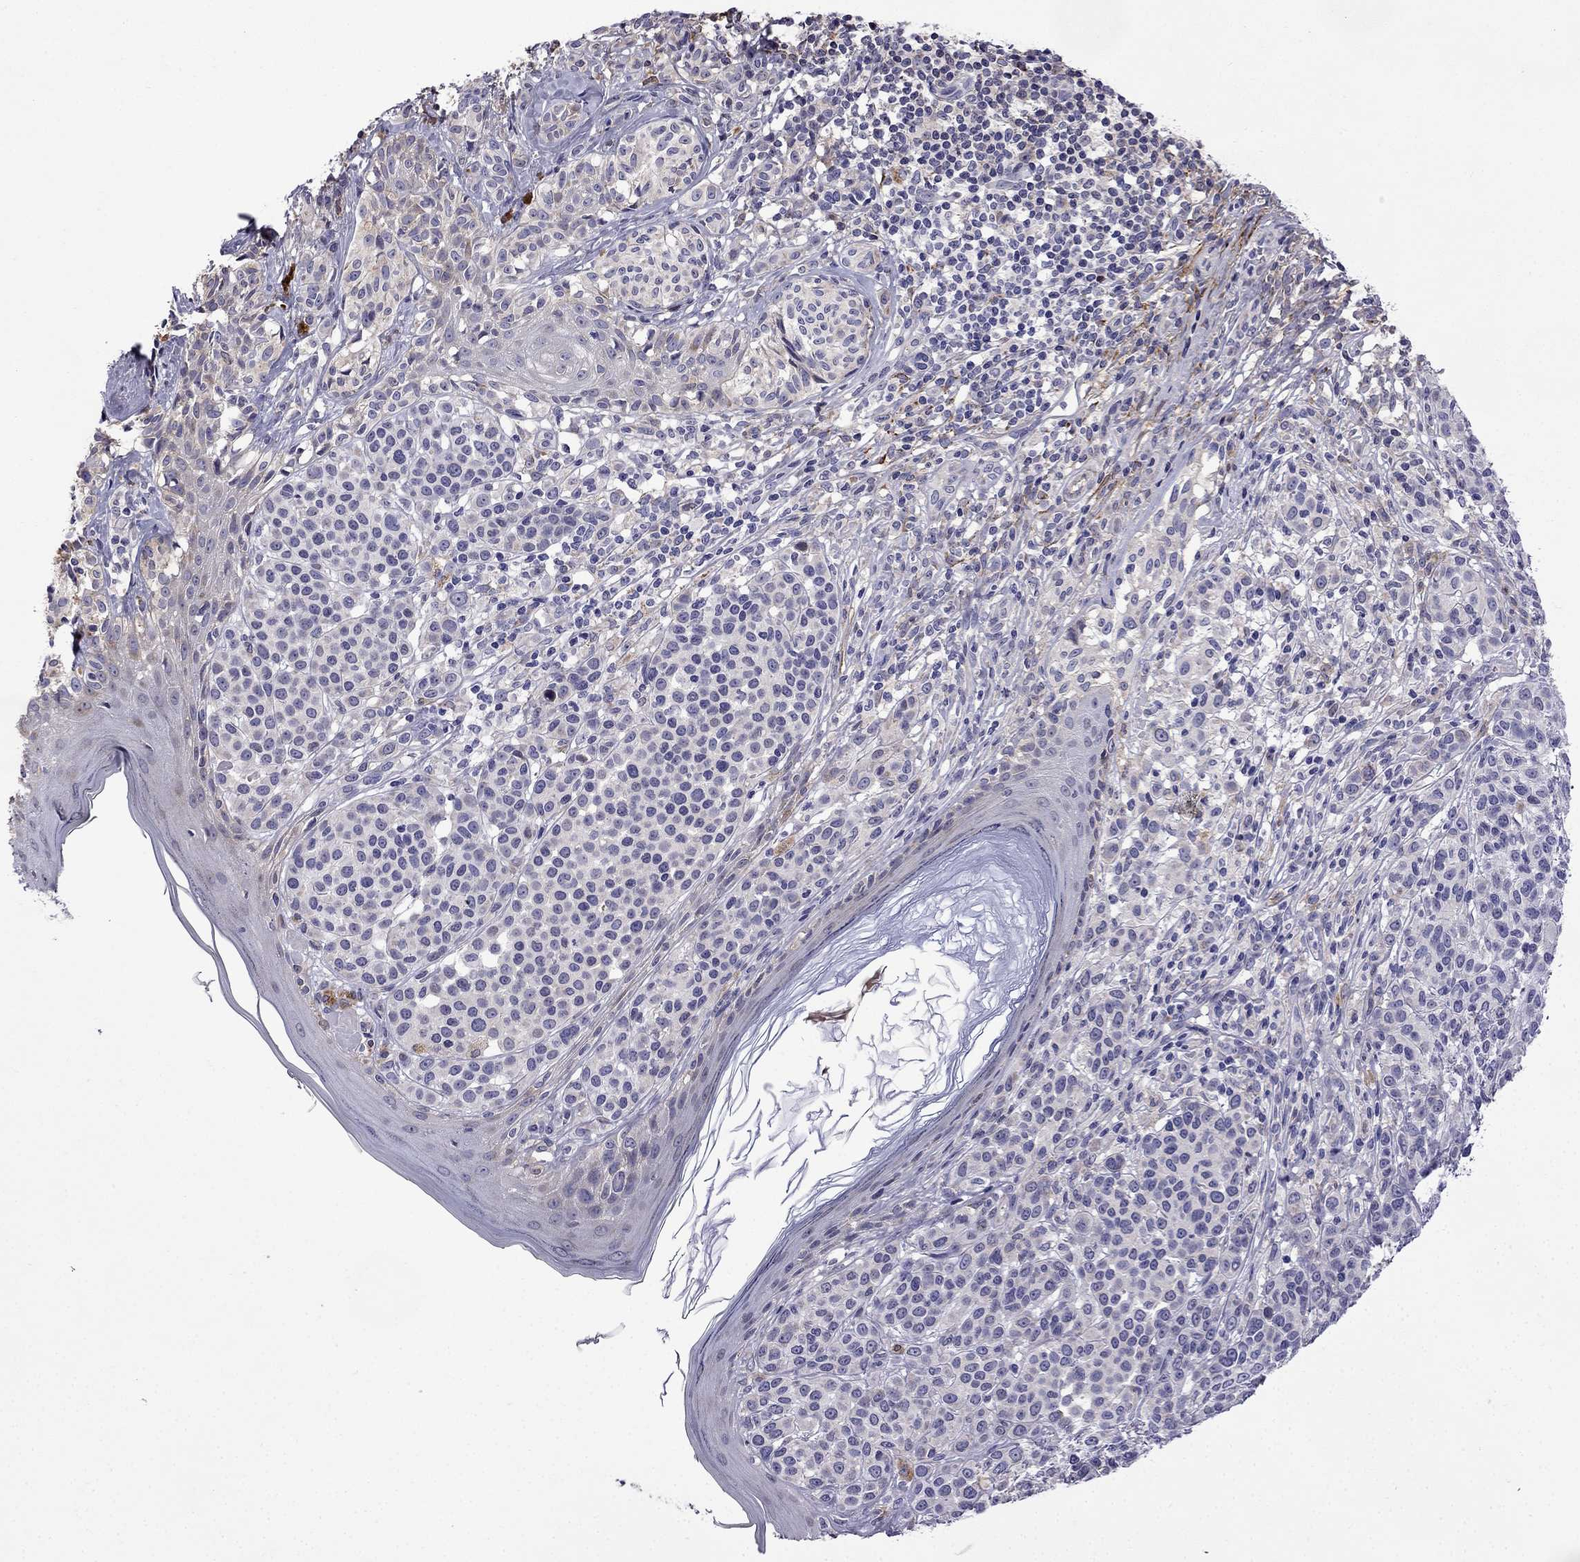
{"staining": {"intensity": "negative", "quantity": "none", "location": "none"}, "tissue": "melanoma", "cell_type": "Tumor cells", "image_type": "cancer", "snomed": [{"axis": "morphology", "description": "Malignant melanoma, NOS"}, {"axis": "topography", "description": "Skin"}], "caption": "This is an immunohistochemistry (IHC) image of malignant melanoma. There is no positivity in tumor cells.", "gene": "PI16", "patient": {"sex": "male", "age": 79}}